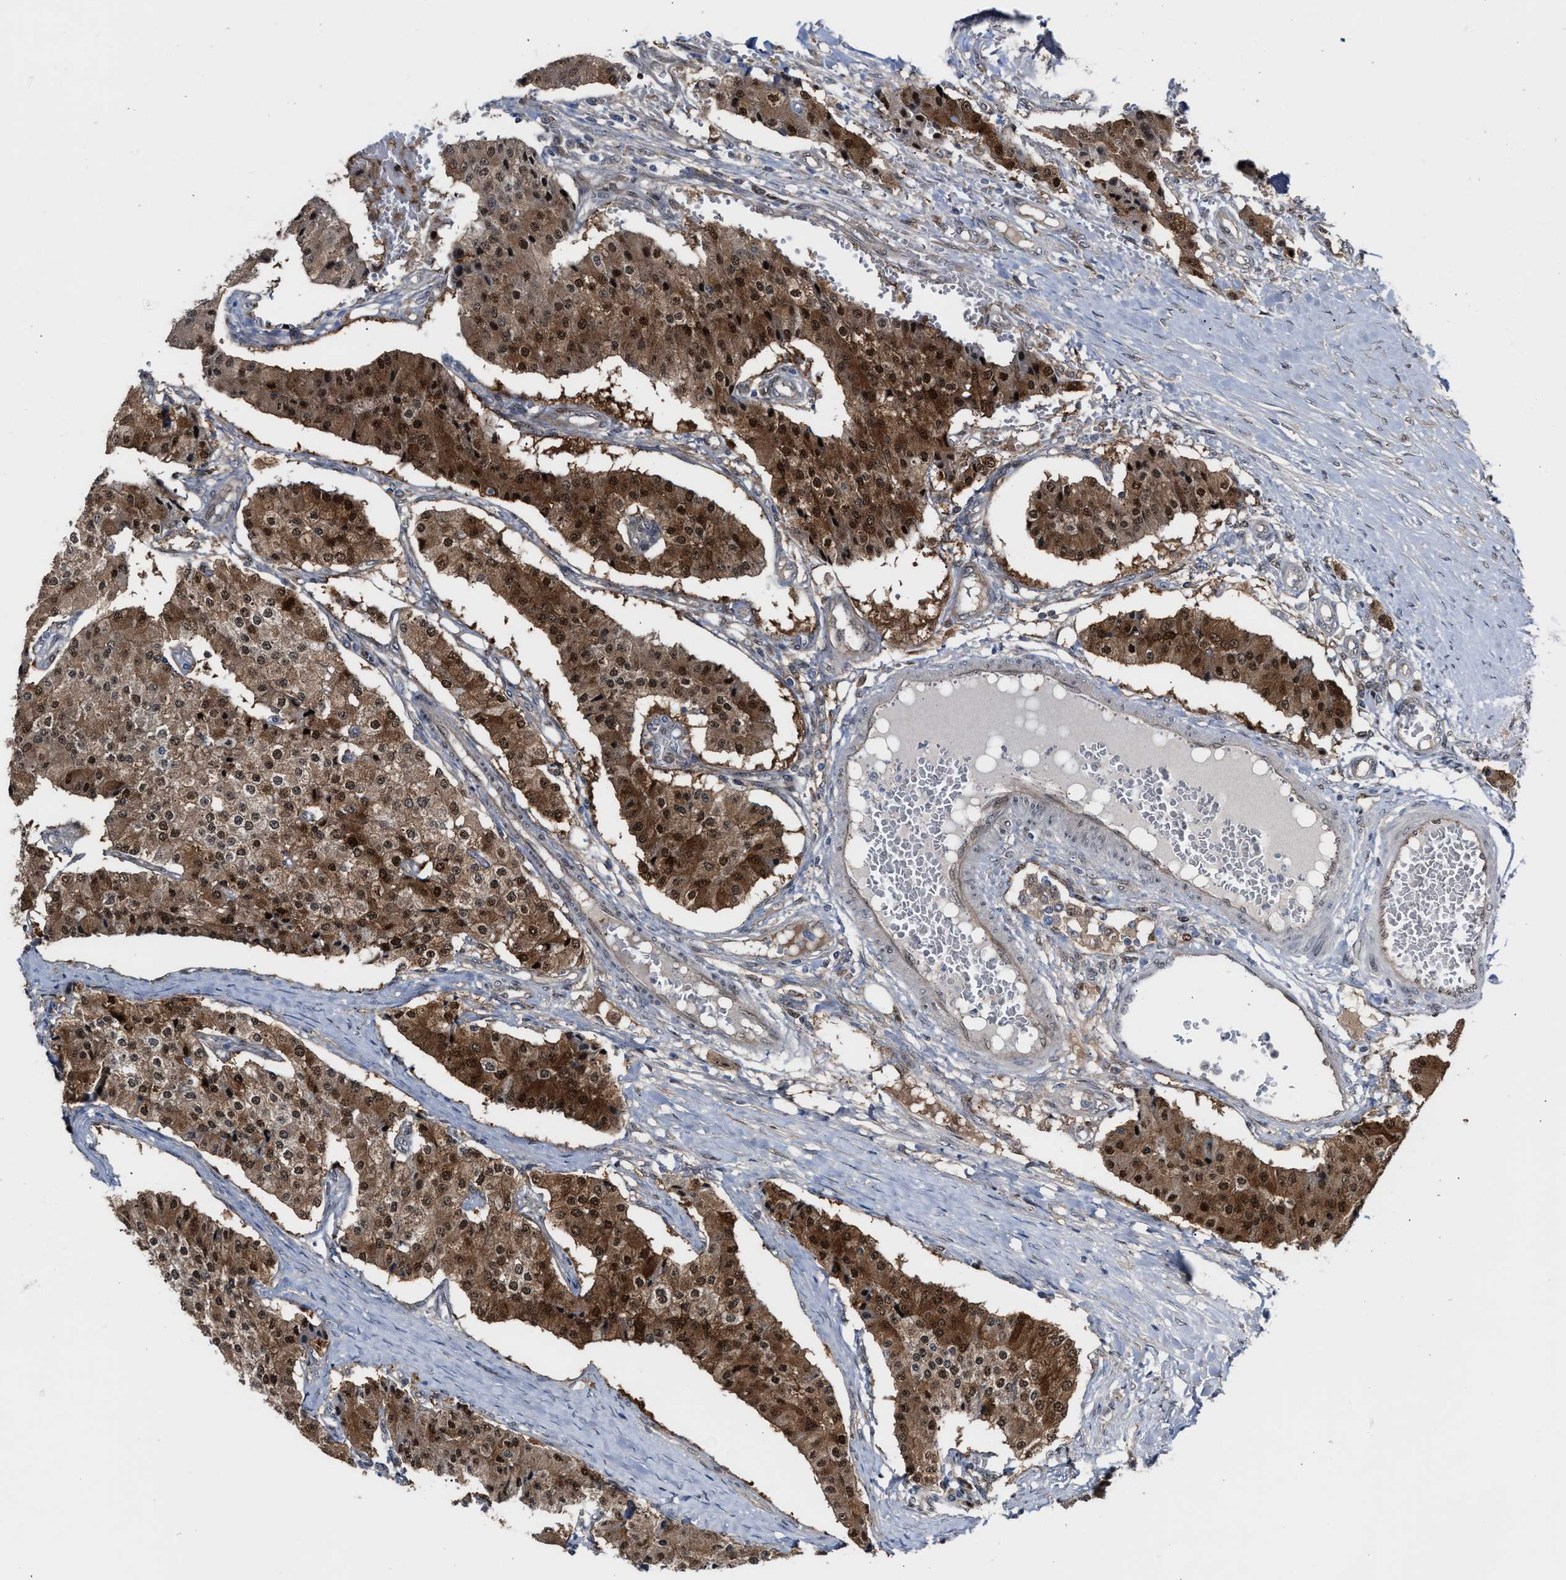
{"staining": {"intensity": "moderate", "quantity": ">75%", "location": "cytoplasmic/membranous,nuclear"}, "tissue": "carcinoid", "cell_type": "Tumor cells", "image_type": "cancer", "snomed": [{"axis": "morphology", "description": "Carcinoid, malignant, NOS"}, {"axis": "topography", "description": "Colon"}], "caption": "Protein analysis of malignant carcinoid tissue exhibits moderate cytoplasmic/membranous and nuclear expression in about >75% of tumor cells.", "gene": "TP53I3", "patient": {"sex": "female", "age": 52}}